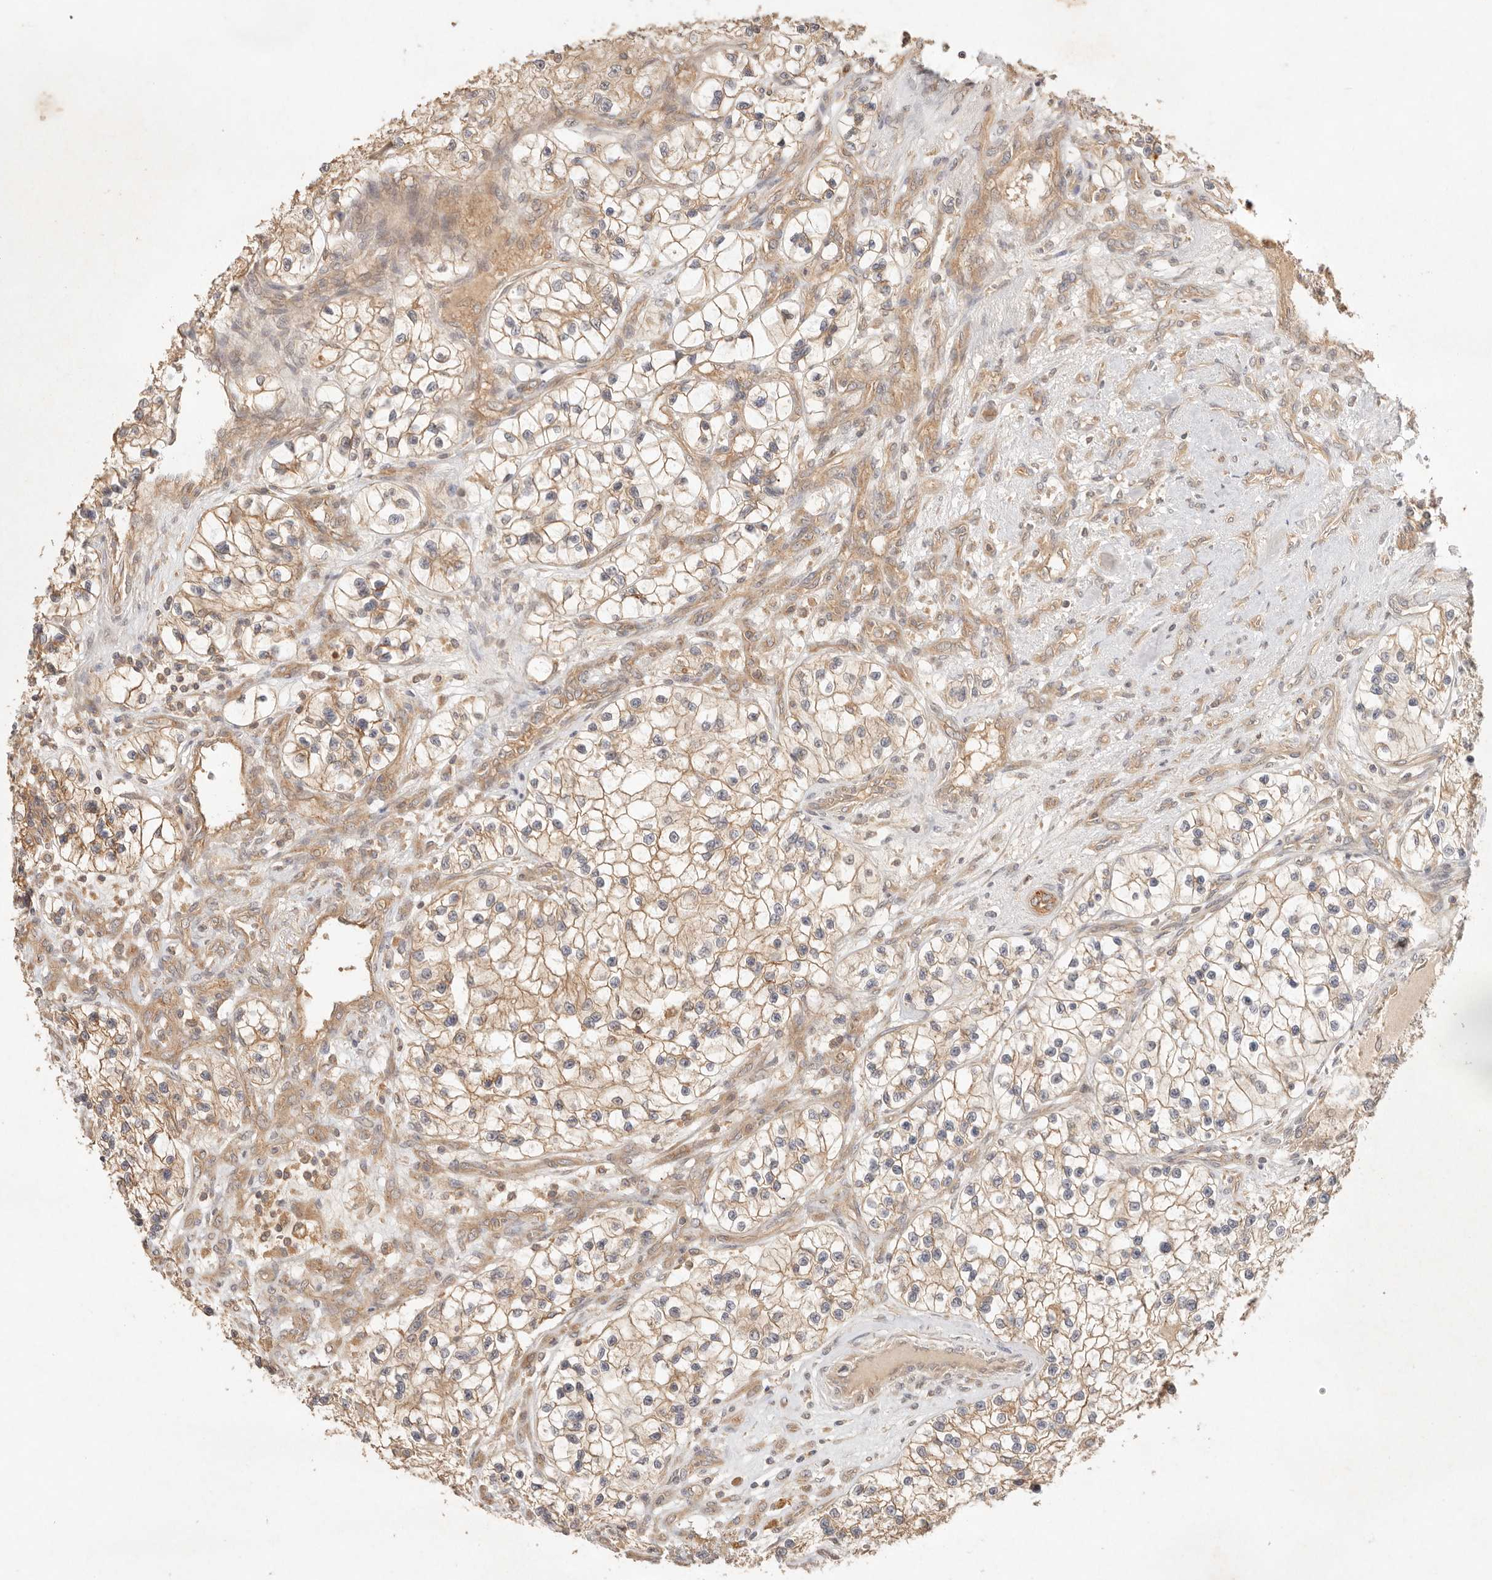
{"staining": {"intensity": "moderate", "quantity": ">75%", "location": "cytoplasmic/membranous"}, "tissue": "renal cancer", "cell_type": "Tumor cells", "image_type": "cancer", "snomed": [{"axis": "morphology", "description": "Adenocarcinoma, NOS"}, {"axis": "topography", "description": "Kidney"}], "caption": "An image of human renal adenocarcinoma stained for a protein reveals moderate cytoplasmic/membranous brown staining in tumor cells. (IHC, brightfield microscopy, high magnification).", "gene": "HECTD3", "patient": {"sex": "female", "age": 57}}